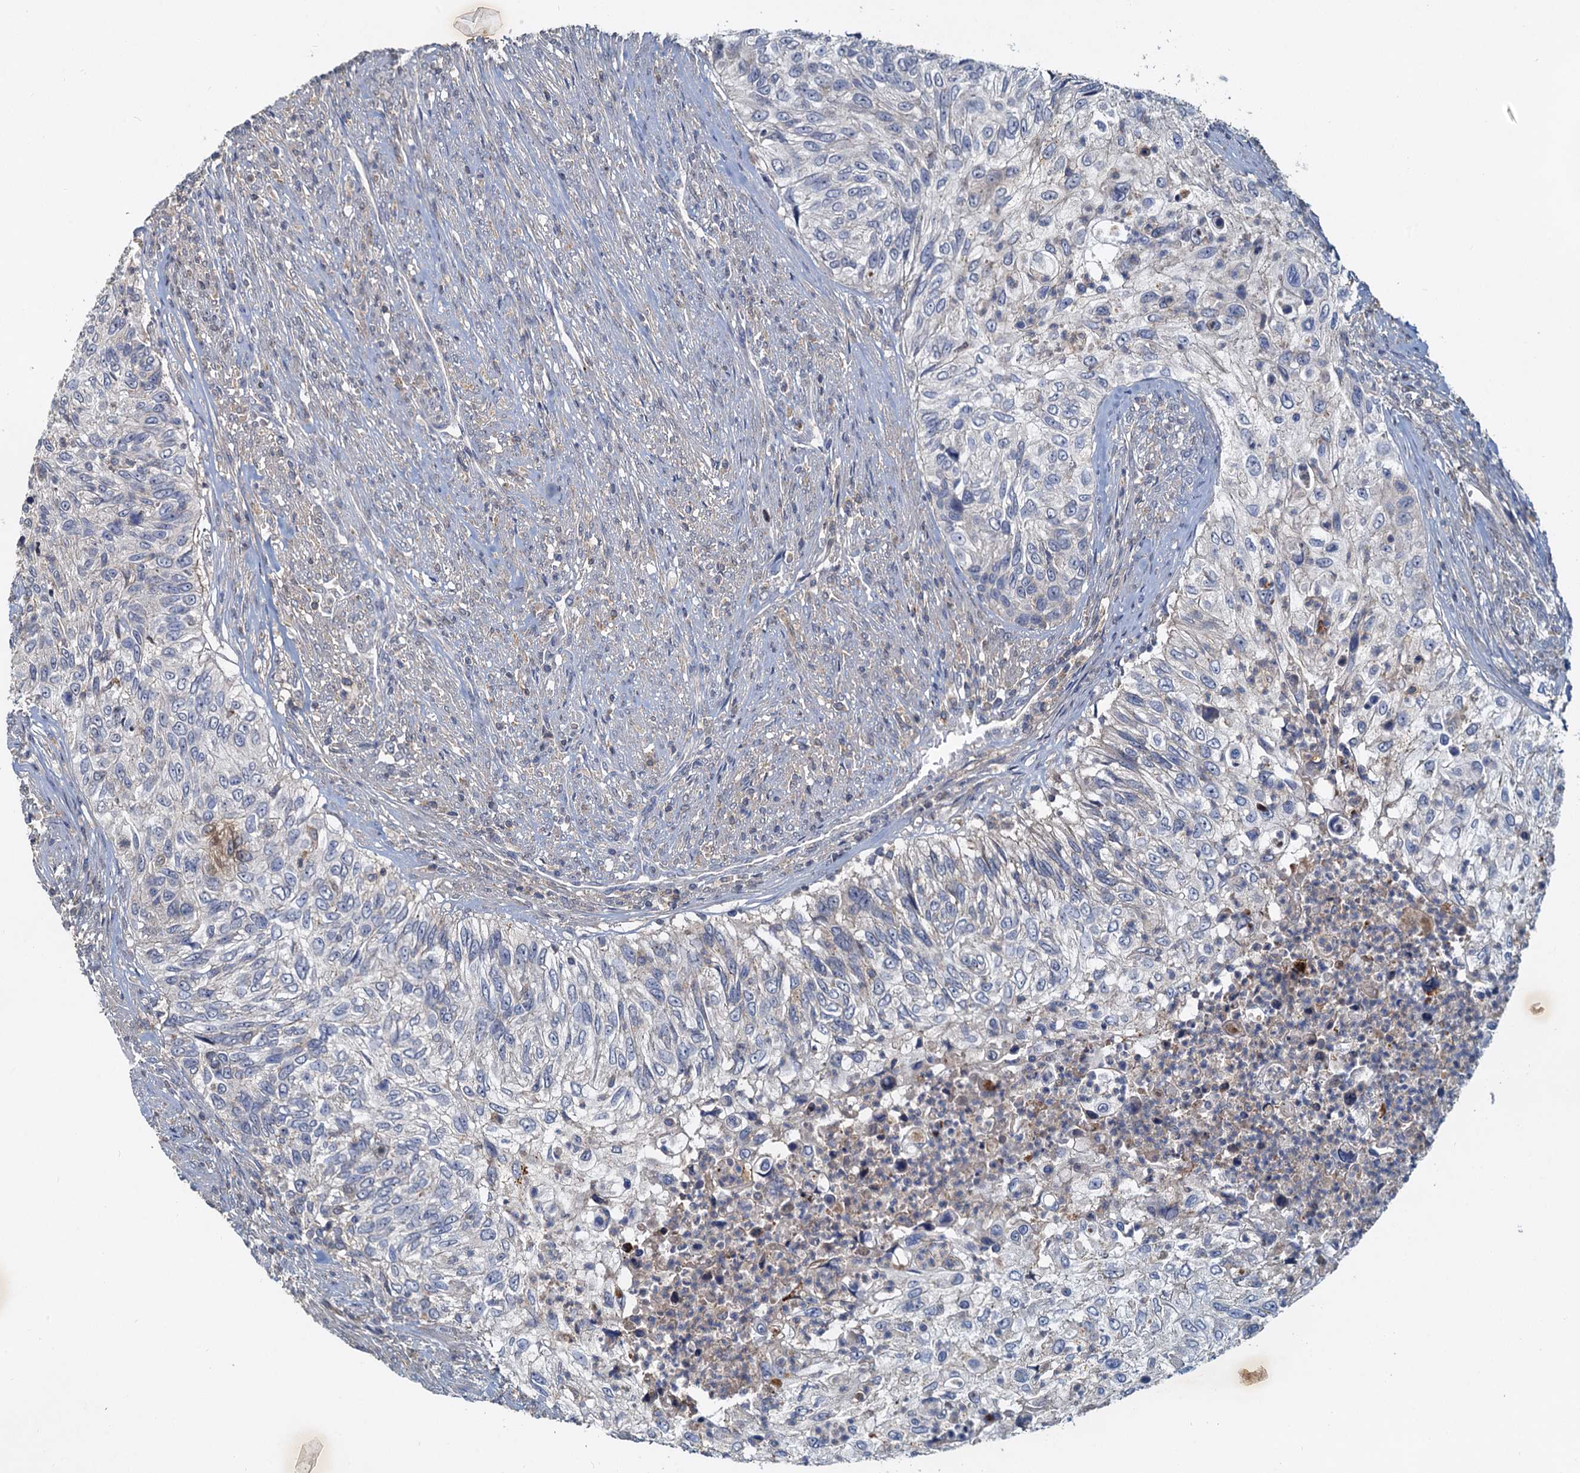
{"staining": {"intensity": "negative", "quantity": "none", "location": "none"}, "tissue": "urothelial cancer", "cell_type": "Tumor cells", "image_type": "cancer", "snomed": [{"axis": "morphology", "description": "Urothelial carcinoma, High grade"}, {"axis": "topography", "description": "Urinary bladder"}], "caption": "The IHC image has no significant positivity in tumor cells of urothelial cancer tissue.", "gene": "TOLLIP", "patient": {"sex": "female", "age": 60}}